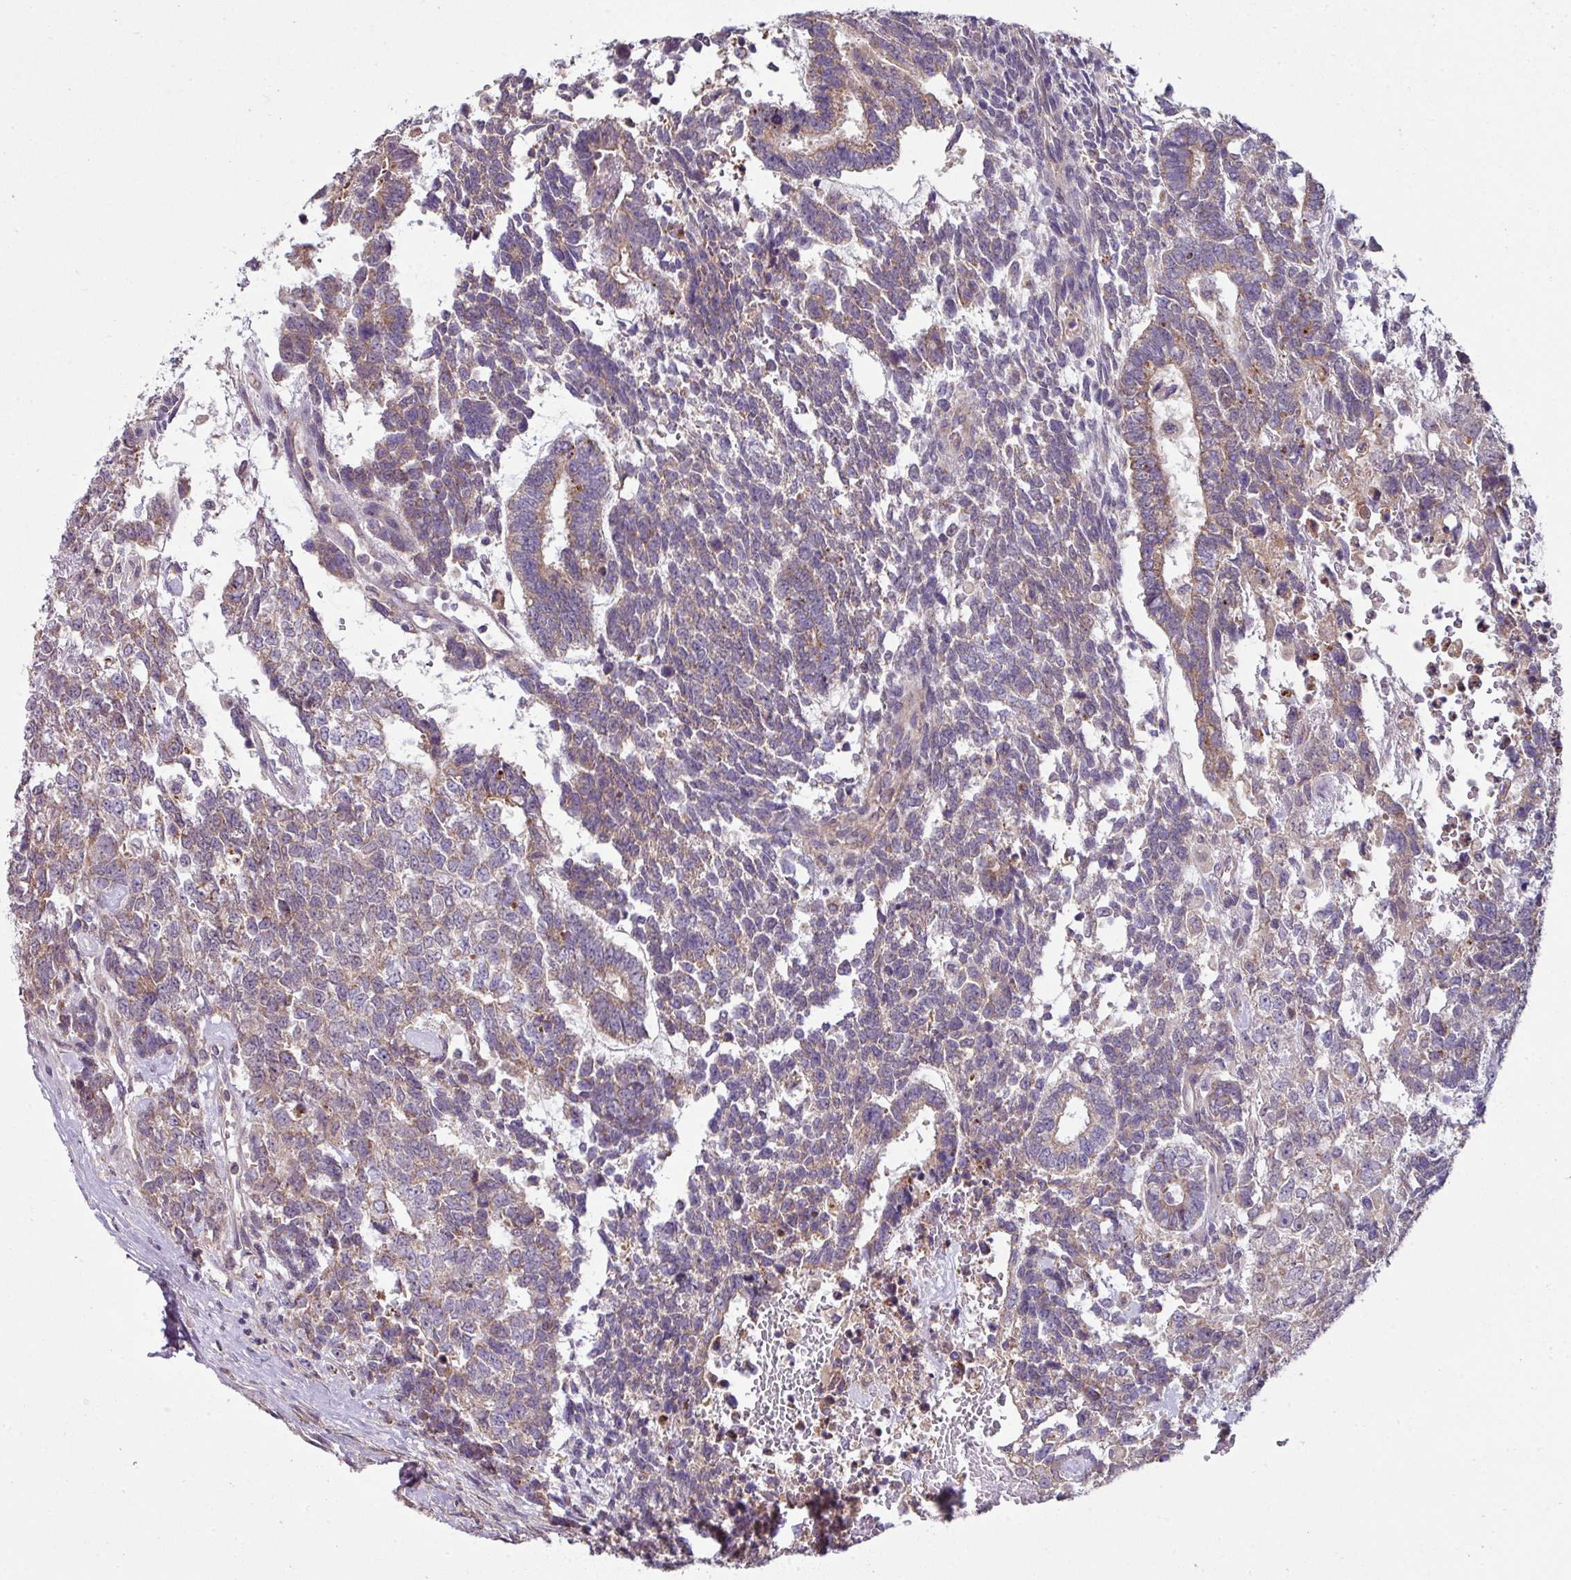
{"staining": {"intensity": "weak", "quantity": "25%-75%", "location": "cytoplasmic/membranous"}, "tissue": "testis cancer", "cell_type": "Tumor cells", "image_type": "cancer", "snomed": [{"axis": "morphology", "description": "Carcinoma, Embryonal, NOS"}, {"axis": "topography", "description": "Testis"}], "caption": "Tumor cells demonstrate low levels of weak cytoplasmic/membranous positivity in approximately 25%-75% of cells in human embryonal carcinoma (testis).", "gene": "LRRC9", "patient": {"sex": "male", "age": 23}}